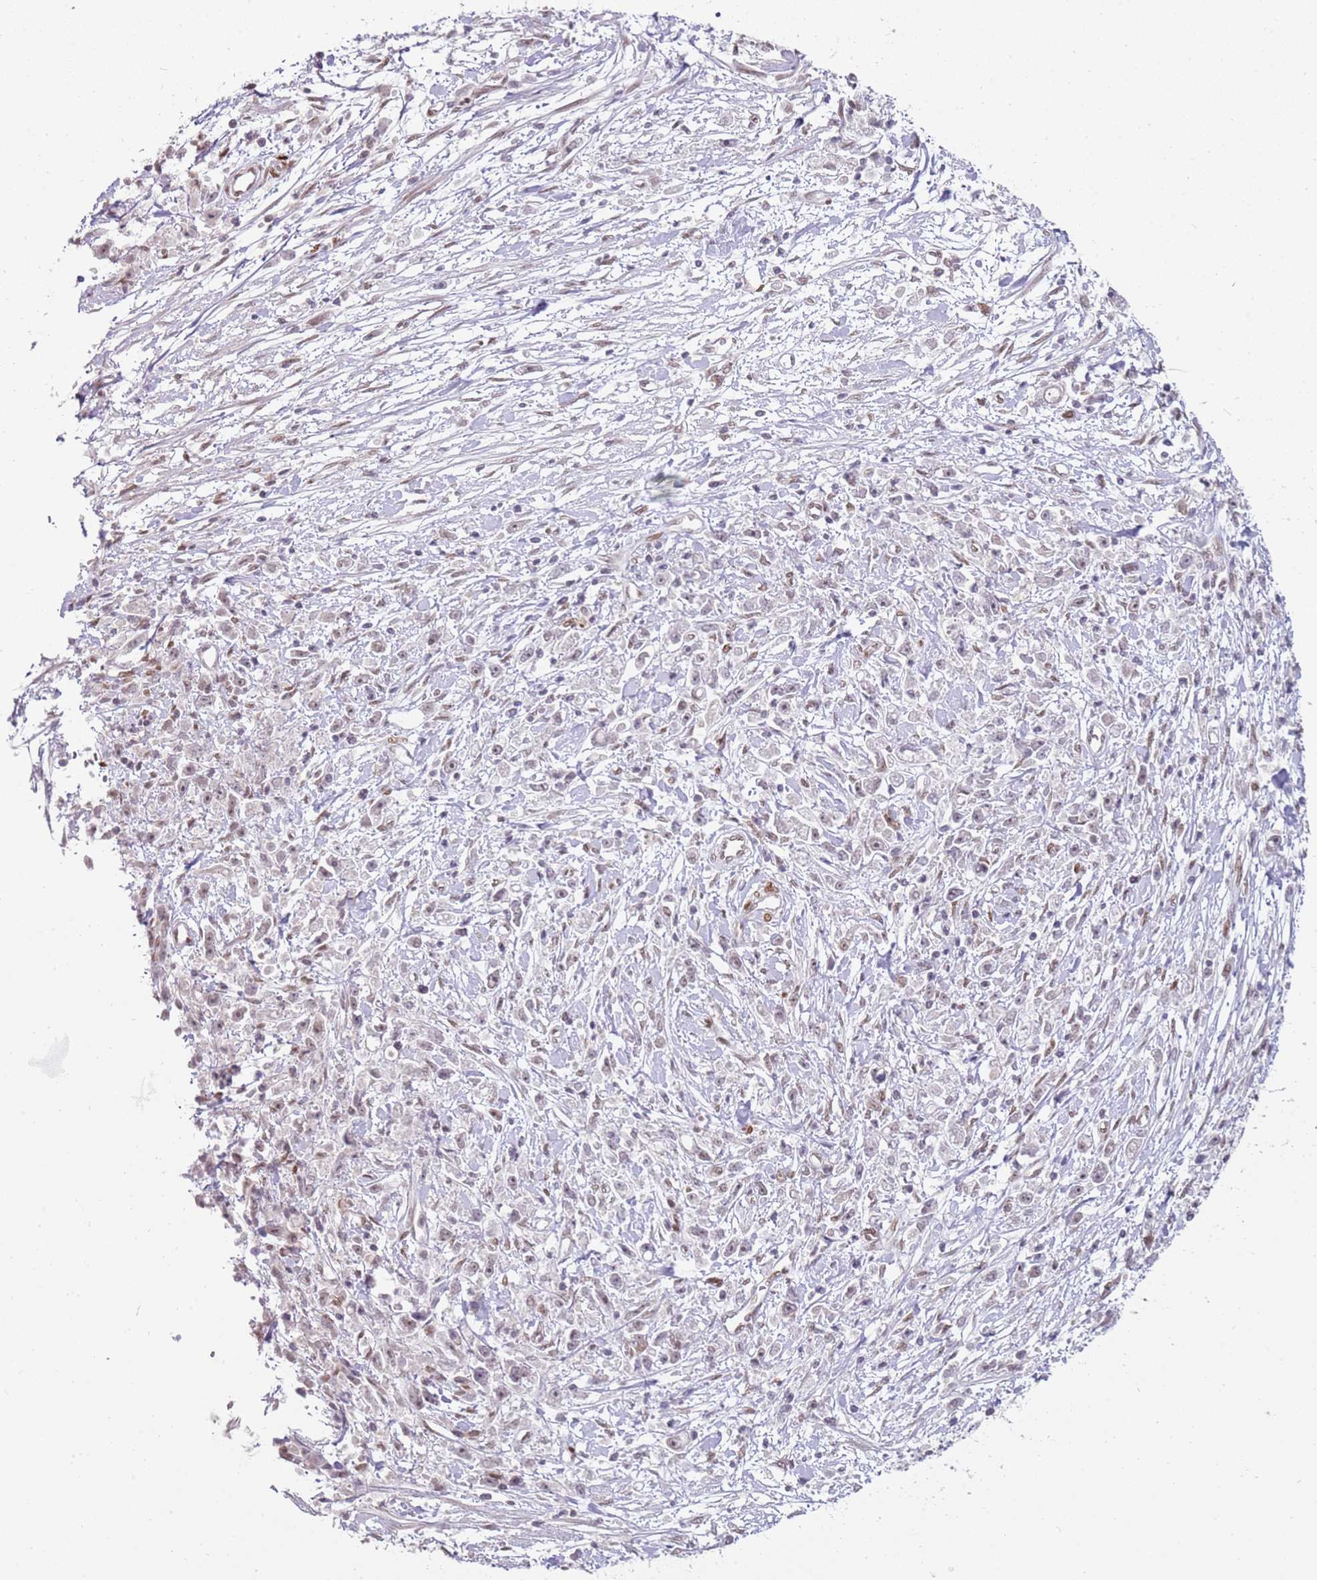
{"staining": {"intensity": "weak", "quantity": "<25%", "location": "nuclear"}, "tissue": "stomach cancer", "cell_type": "Tumor cells", "image_type": "cancer", "snomed": [{"axis": "morphology", "description": "Adenocarcinoma, NOS"}, {"axis": "topography", "description": "Stomach"}], "caption": "The immunohistochemistry (IHC) histopathology image has no significant staining in tumor cells of stomach adenocarcinoma tissue.", "gene": "PHC2", "patient": {"sex": "female", "age": 59}}